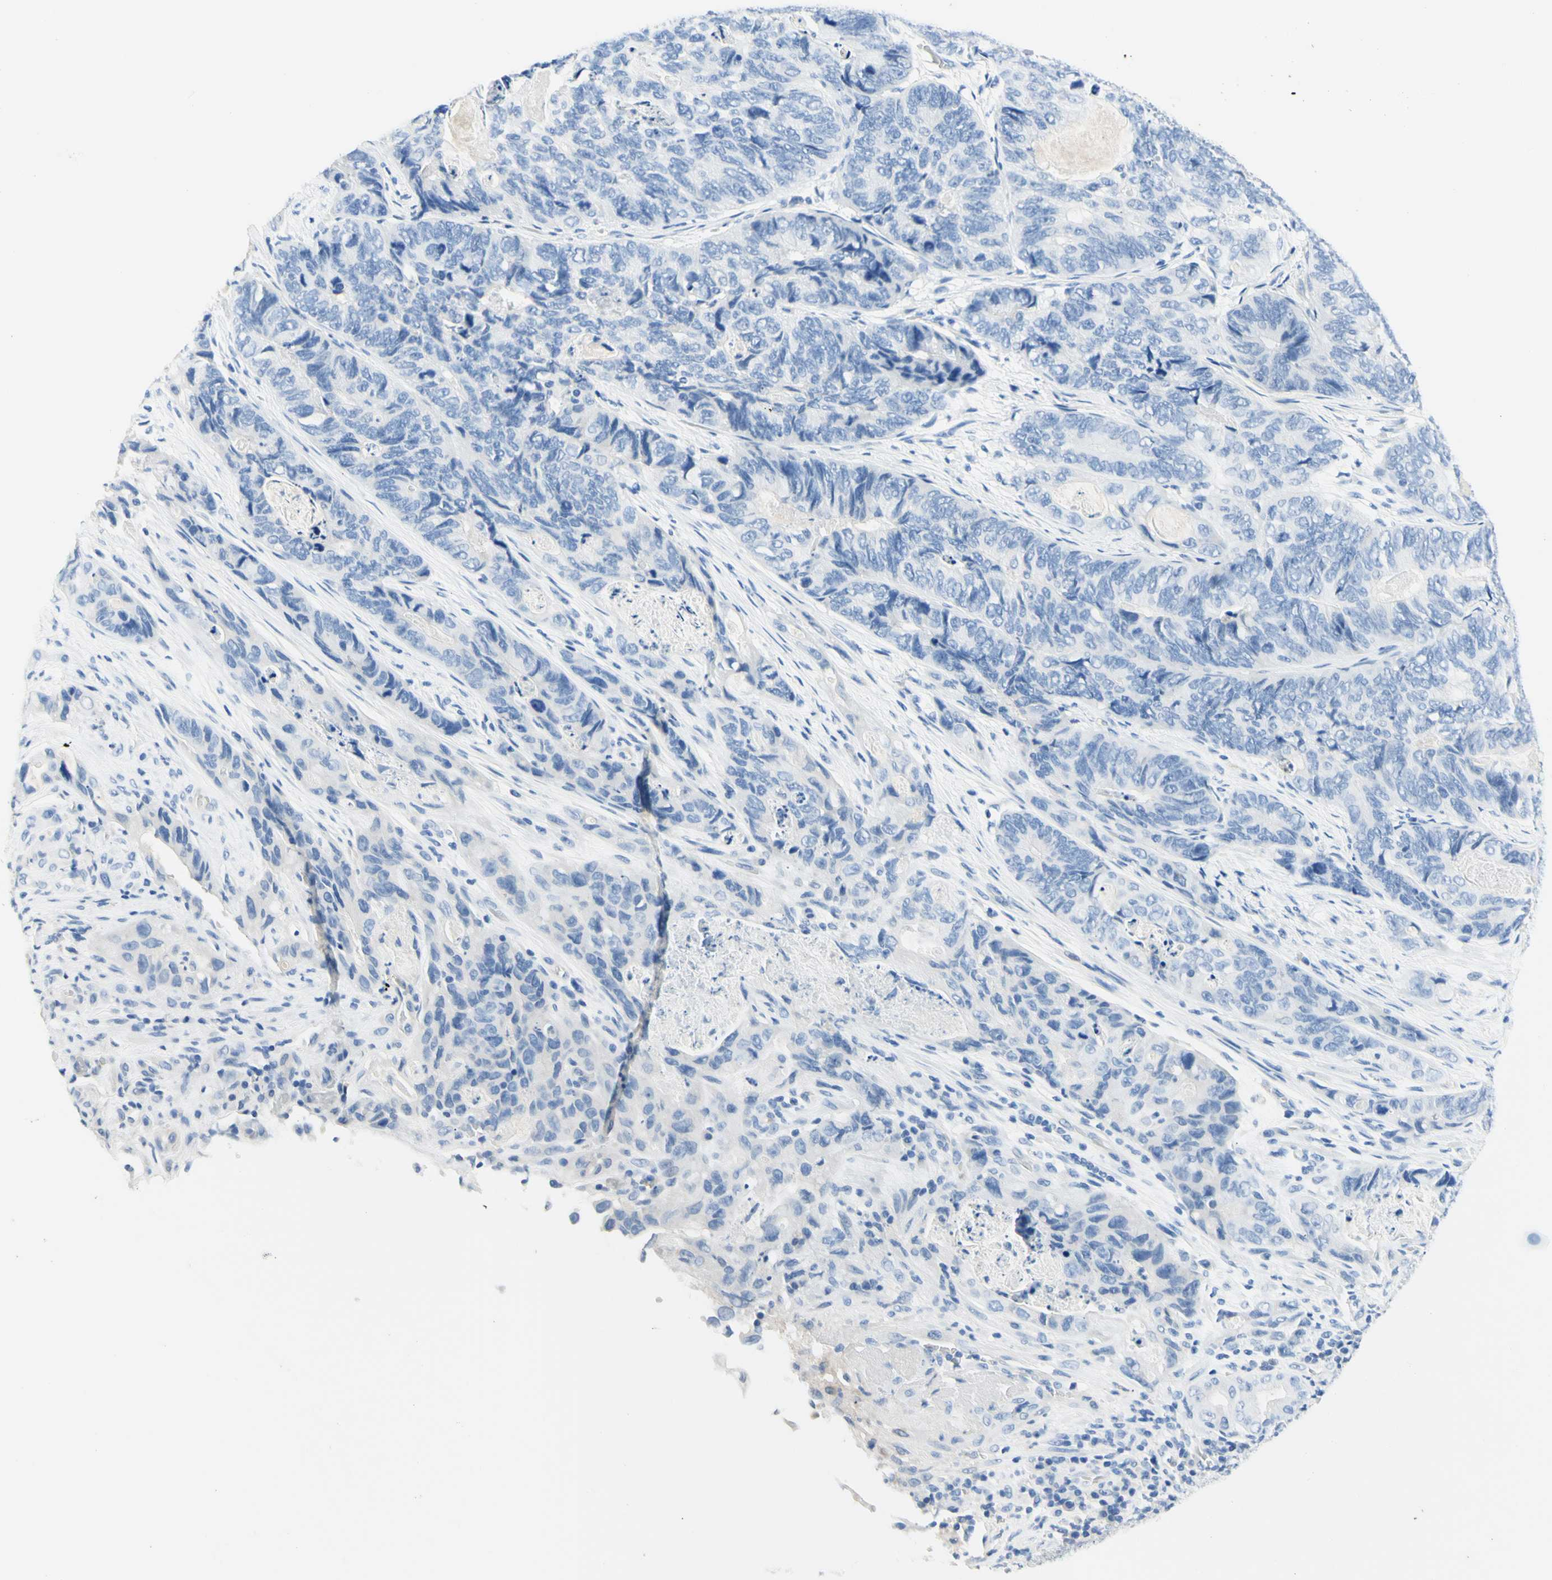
{"staining": {"intensity": "negative", "quantity": "none", "location": "none"}, "tissue": "stomach cancer", "cell_type": "Tumor cells", "image_type": "cancer", "snomed": [{"axis": "morphology", "description": "Adenocarcinoma, NOS"}, {"axis": "topography", "description": "Stomach"}], "caption": "The image shows no significant expression in tumor cells of stomach cancer (adenocarcinoma).", "gene": "HPCA", "patient": {"sex": "female", "age": 89}}